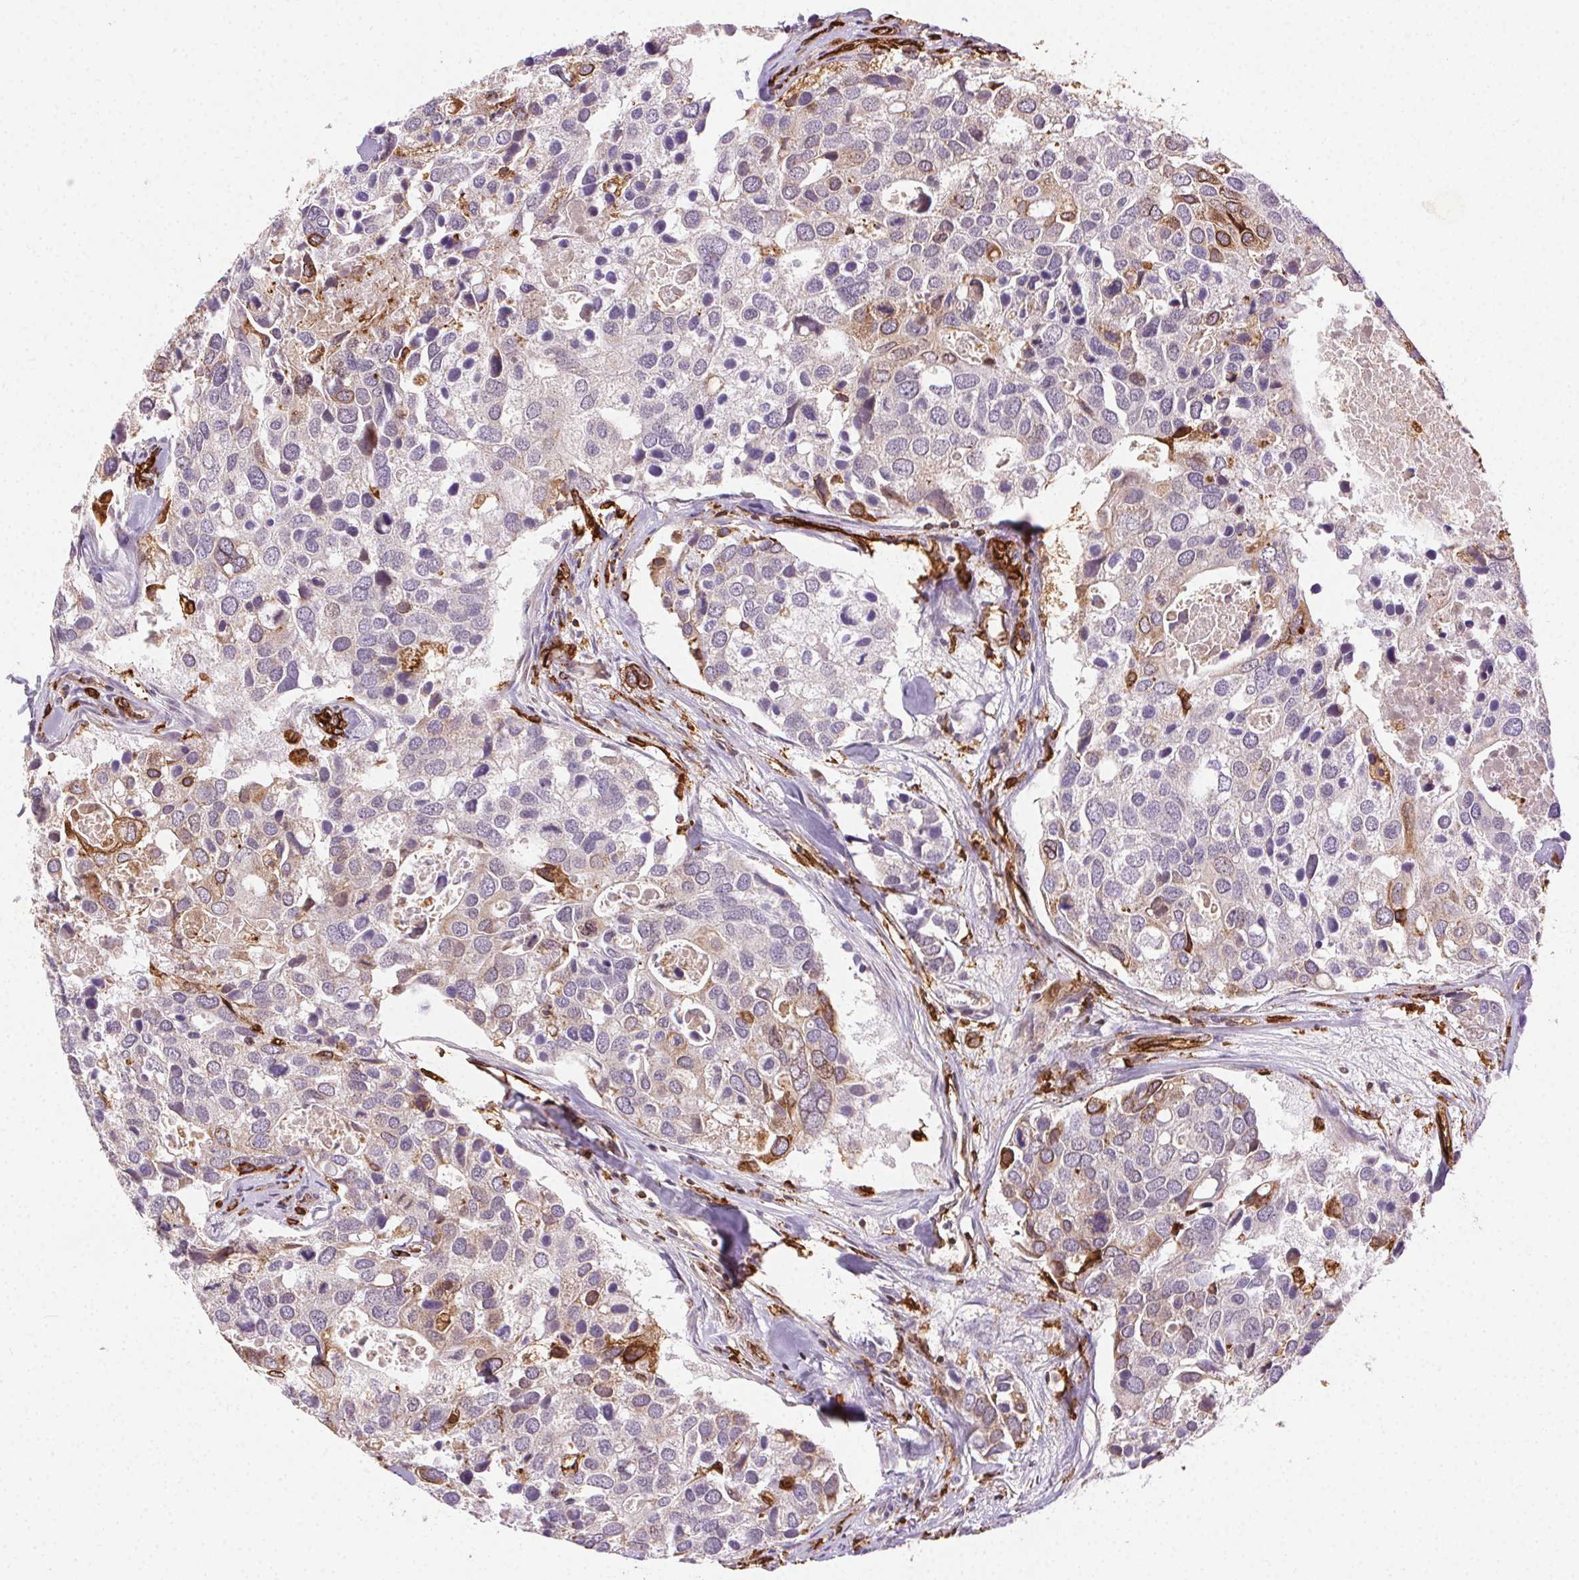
{"staining": {"intensity": "moderate", "quantity": "<25%", "location": "cytoplasmic/membranous"}, "tissue": "breast cancer", "cell_type": "Tumor cells", "image_type": "cancer", "snomed": [{"axis": "morphology", "description": "Duct carcinoma"}, {"axis": "topography", "description": "Breast"}], "caption": "This micrograph shows immunohistochemistry (IHC) staining of human breast cancer (intraductal carcinoma), with low moderate cytoplasmic/membranous staining in about <25% of tumor cells.", "gene": "RNASET2", "patient": {"sex": "female", "age": 83}}